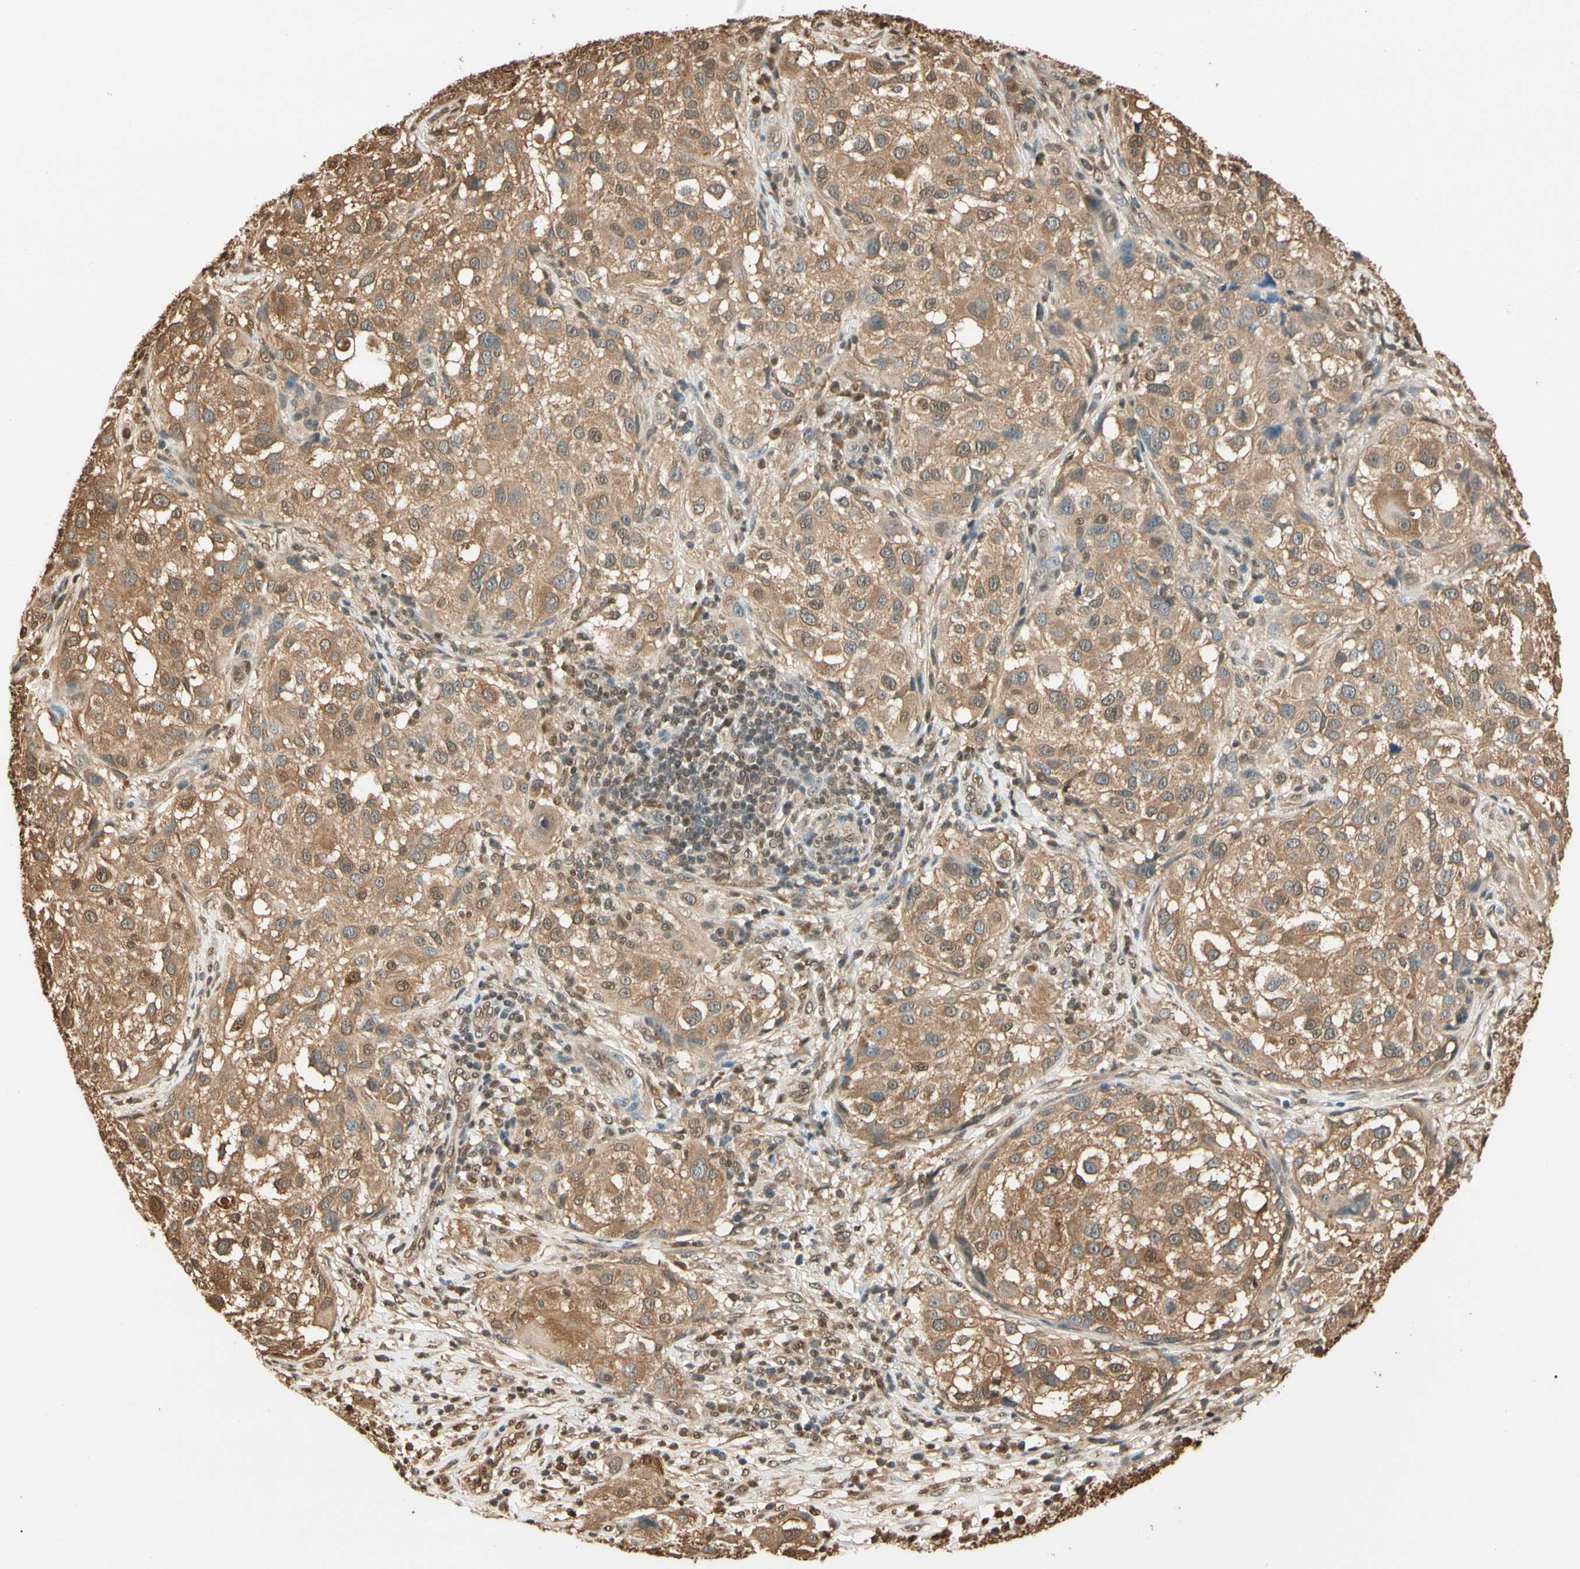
{"staining": {"intensity": "moderate", "quantity": ">75%", "location": "cytoplasmic/membranous"}, "tissue": "melanoma", "cell_type": "Tumor cells", "image_type": "cancer", "snomed": [{"axis": "morphology", "description": "Necrosis, NOS"}, {"axis": "morphology", "description": "Malignant melanoma, NOS"}, {"axis": "topography", "description": "Skin"}], "caption": "A photomicrograph of melanoma stained for a protein displays moderate cytoplasmic/membranous brown staining in tumor cells. Immunohistochemistry stains the protein of interest in brown and the nuclei are stained blue.", "gene": "PNCK", "patient": {"sex": "female", "age": 87}}